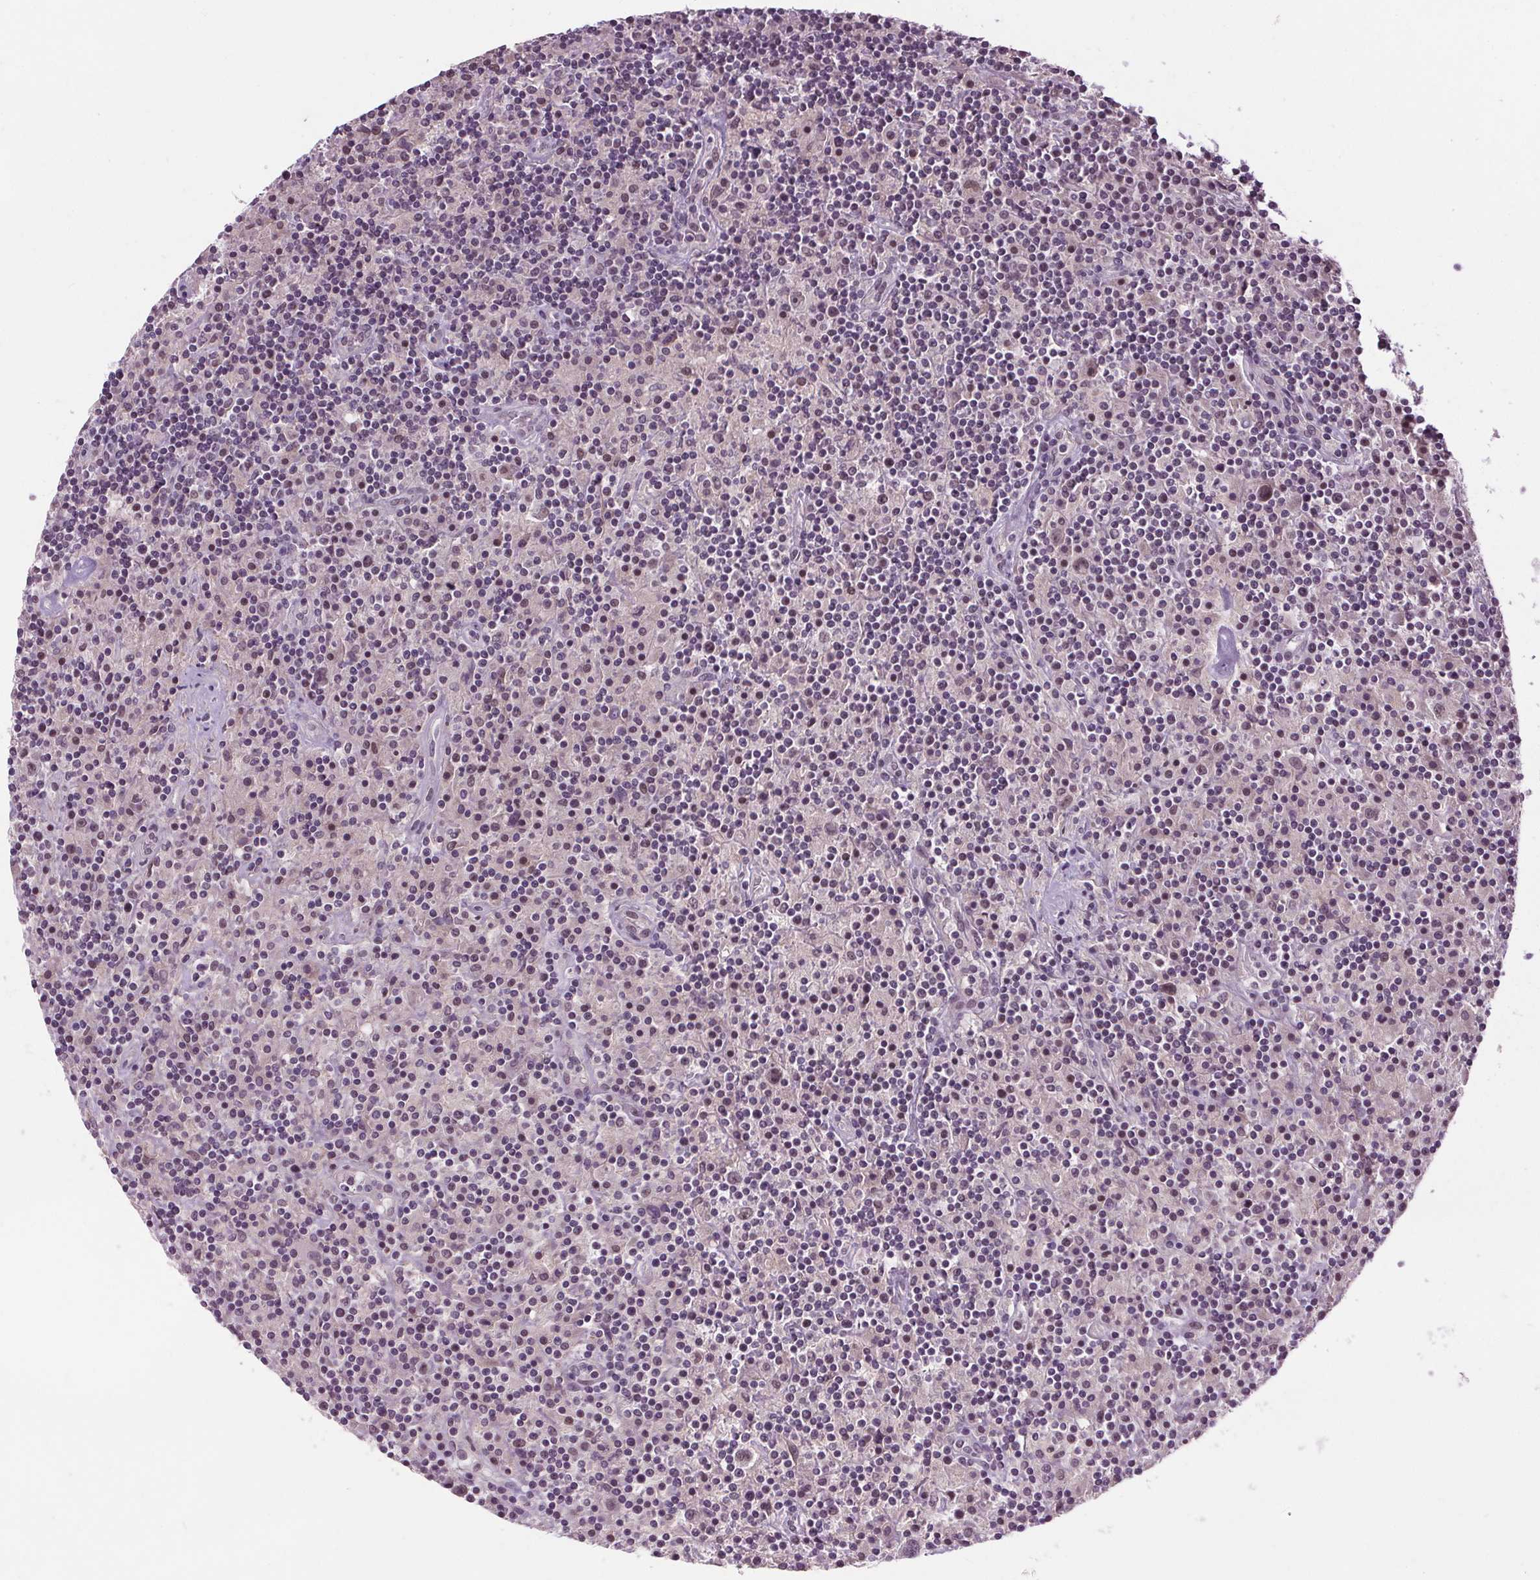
{"staining": {"intensity": "weak", "quantity": "<25%", "location": "nuclear"}, "tissue": "lymphoma", "cell_type": "Tumor cells", "image_type": "cancer", "snomed": [{"axis": "morphology", "description": "Hodgkin's disease, NOS"}, {"axis": "topography", "description": "Lymph node"}], "caption": "An immunohistochemistry (IHC) image of Hodgkin's disease is shown. There is no staining in tumor cells of Hodgkin's disease.", "gene": "MED6", "patient": {"sex": "male", "age": 70}}